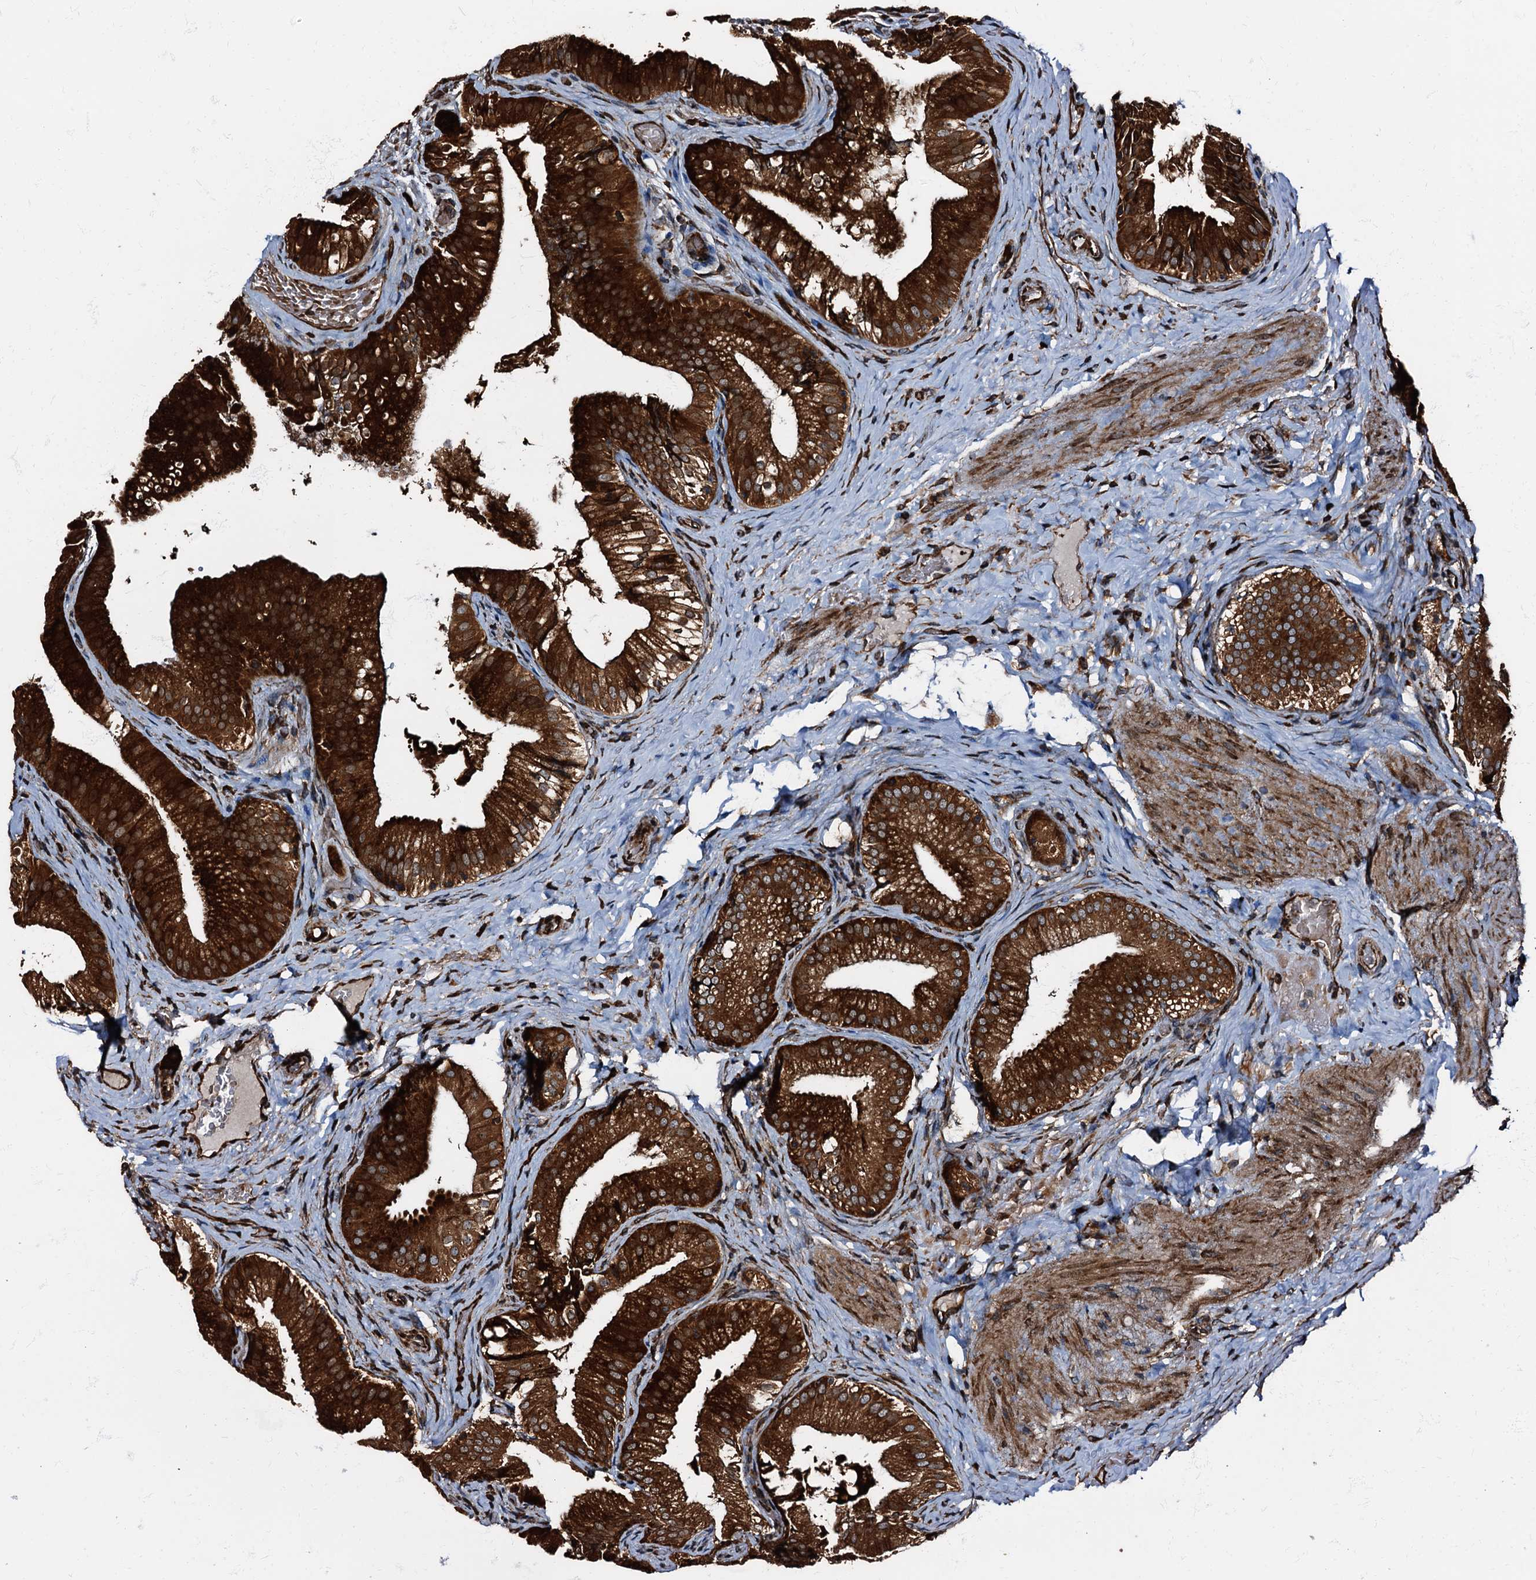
{"staining": {"intensity": "strong", "quantity": ">75%", "location": "cytoplasmic/membranous"}, "tissue": "gallbladder", "cell_type": "Glandular cells", "image_type": "normal", "snomed": [{"axis": "morphology", "description": "Normal tissue, NOS"}, {"axis": "topography", "description": "Gallbladder"}], "caption": "Human gallbladder stained for a protein (brown) reveals strong cytoplasmic/membranous positive positivity in about >75% of glandular cells.", "gene": "ATP2C1", "patient": {"sex": "female", "age": 30}}